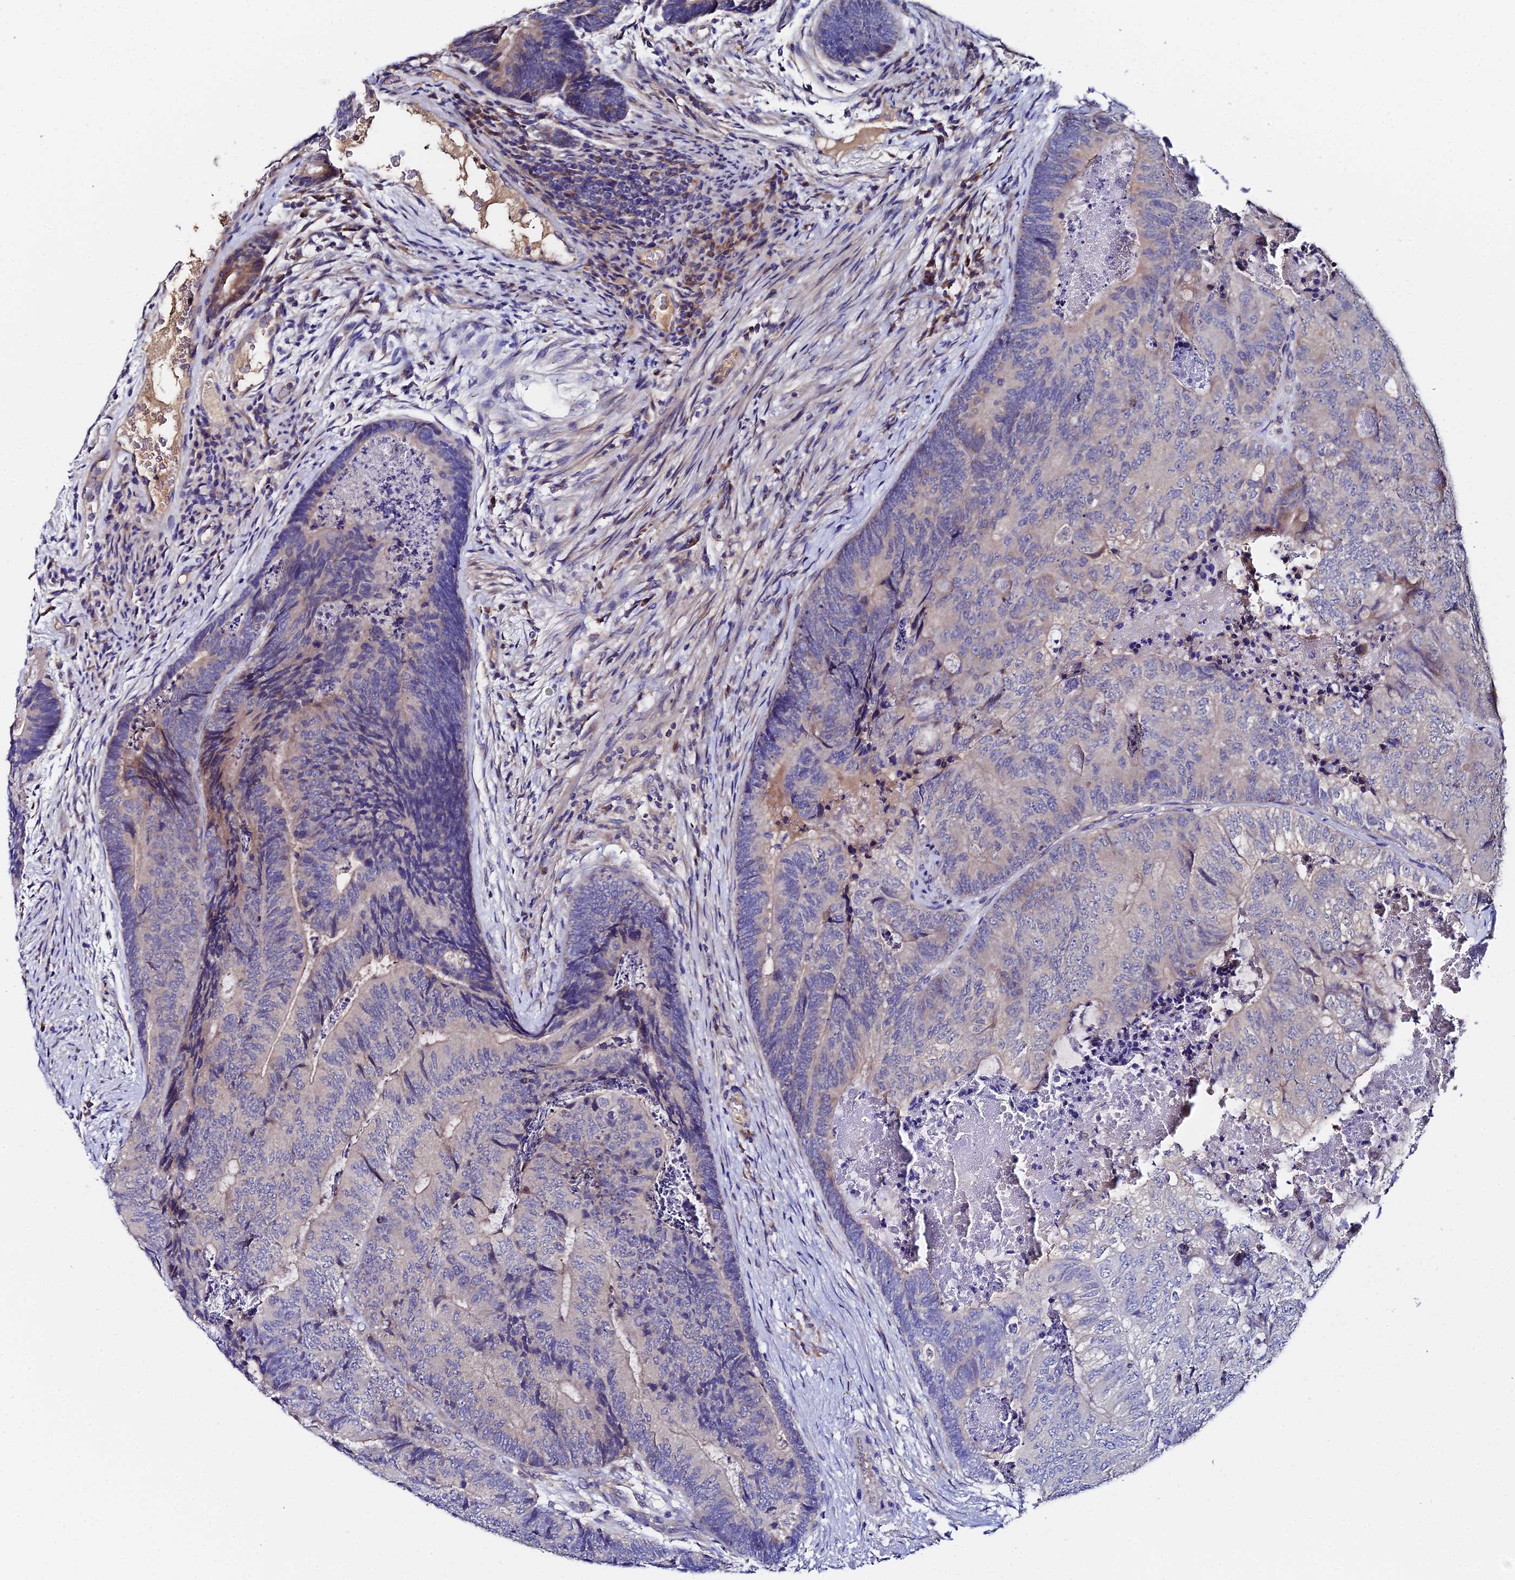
{"staining": {"intensity": "weak", "quantity": "<25%", "location": "cytoplasmic/membranous"}, "tissue": "colorectal cancer", "cell_type": "Tumor cells", "image_type": "cancer", "snomed": [{"axis": "morphology", "description": "Adenocarcinoma, NOS"}, {"axis": "topography", "description": "Colon"}], "caption": "Human colorectal cancer (adenocarcinoma) stained for a protein using immunohistochemistry (IHC) displays no positivity in tumor cells.", "gene": "UBE2L3", "patient": {"sex": "female", "age": 67}}